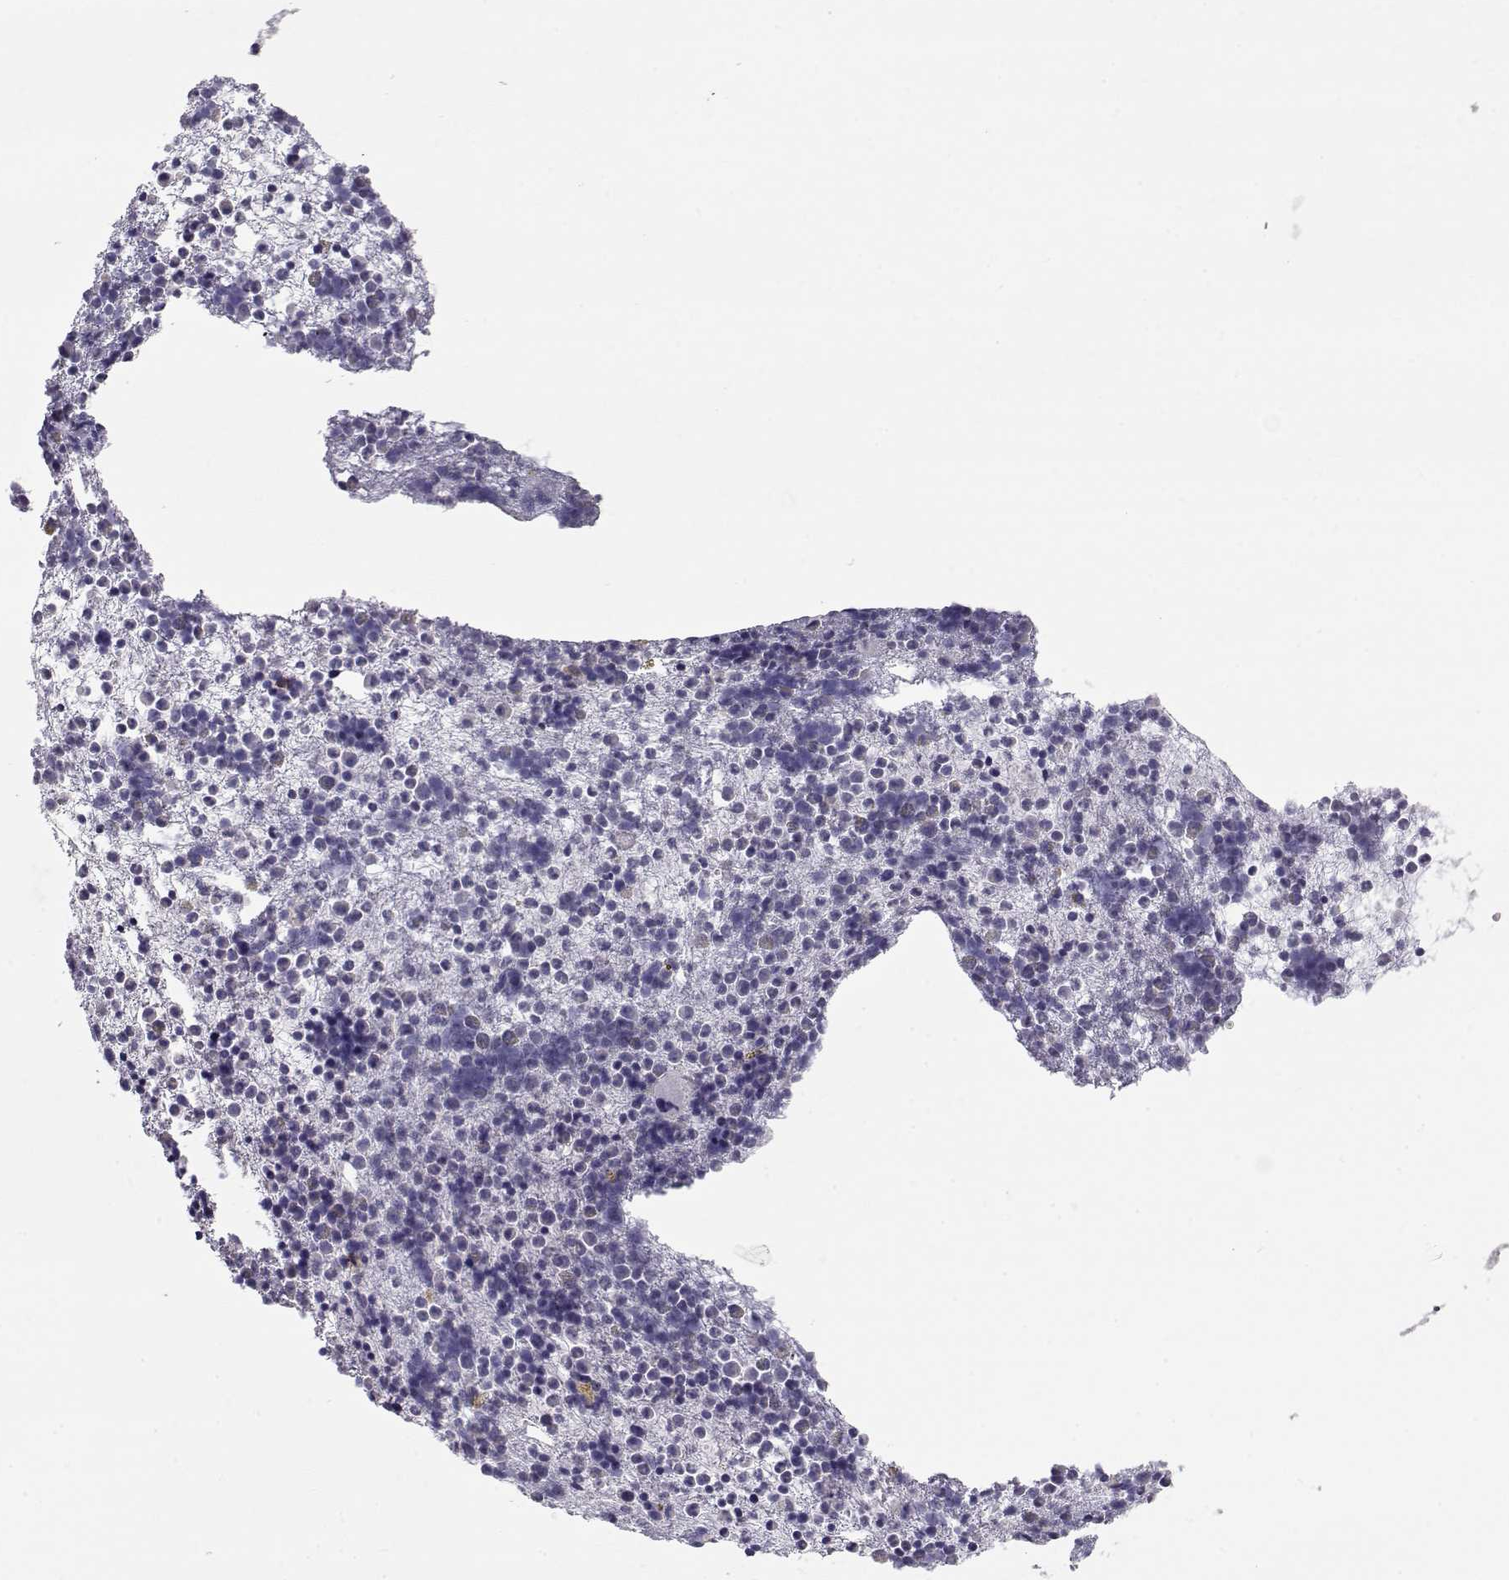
{"staining": {"intensity": "negative", "quantity": "none", "location": "none"}, "tissue": "bone marrow", "cell_type": "Hematopoietic cells", "image_type": "normal", "snomed": [{"axis": "morphology", "description": "Normal tissue, NOS"}, {"axis": "topography", "description": "Bone marrow"}], "caption": "Hematopoietic cells show no significant positivity in normal bone marrow. The staining is performed using DAB brown chromogen with nuclei counter-stained in using hematoxylin.", "gene": "NPVF", "patient": {"sex": "male", "age": 54}}